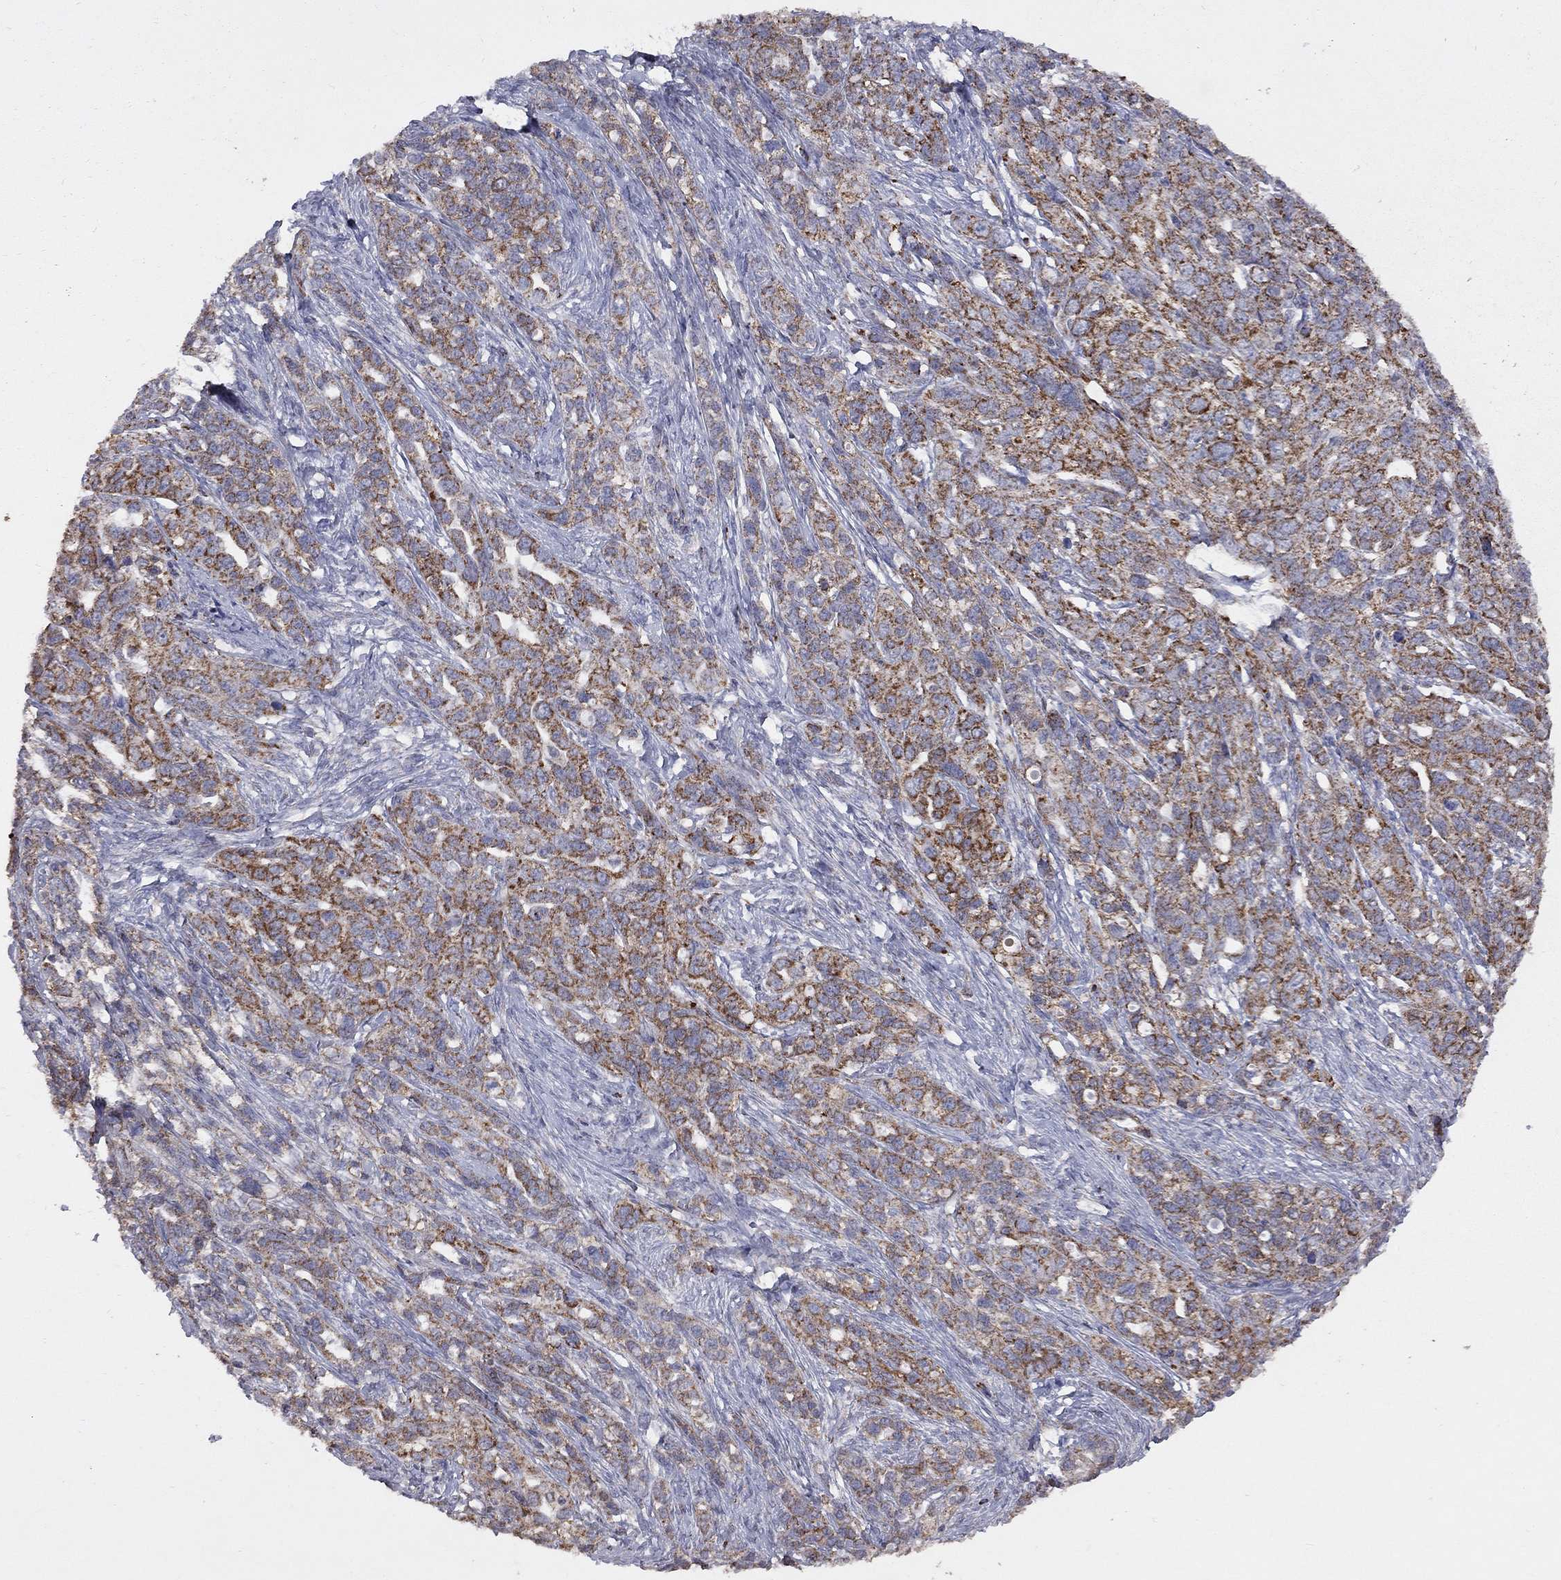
{"staining": {"intensity": "strong", "quantity": ">75%", "location": "cytoplasmic/membranous"}, "tissue": "ovarian cancer", "cell_type": "Tumor cells", "image_type": "cancer", "snomed": [{"axis": "morphology", "description": "Cystadenocarcinoma, serous, NOS"}, {"axis": "topography", "description": "Ovary"}], "caption": "An image of ovarian cancer stained for a protein exhibits strong cytoplasmic/membranous brown staining in tumor cells.", "gene": "NDUFB1", "patient": {"sex": "female", "age": 71}}